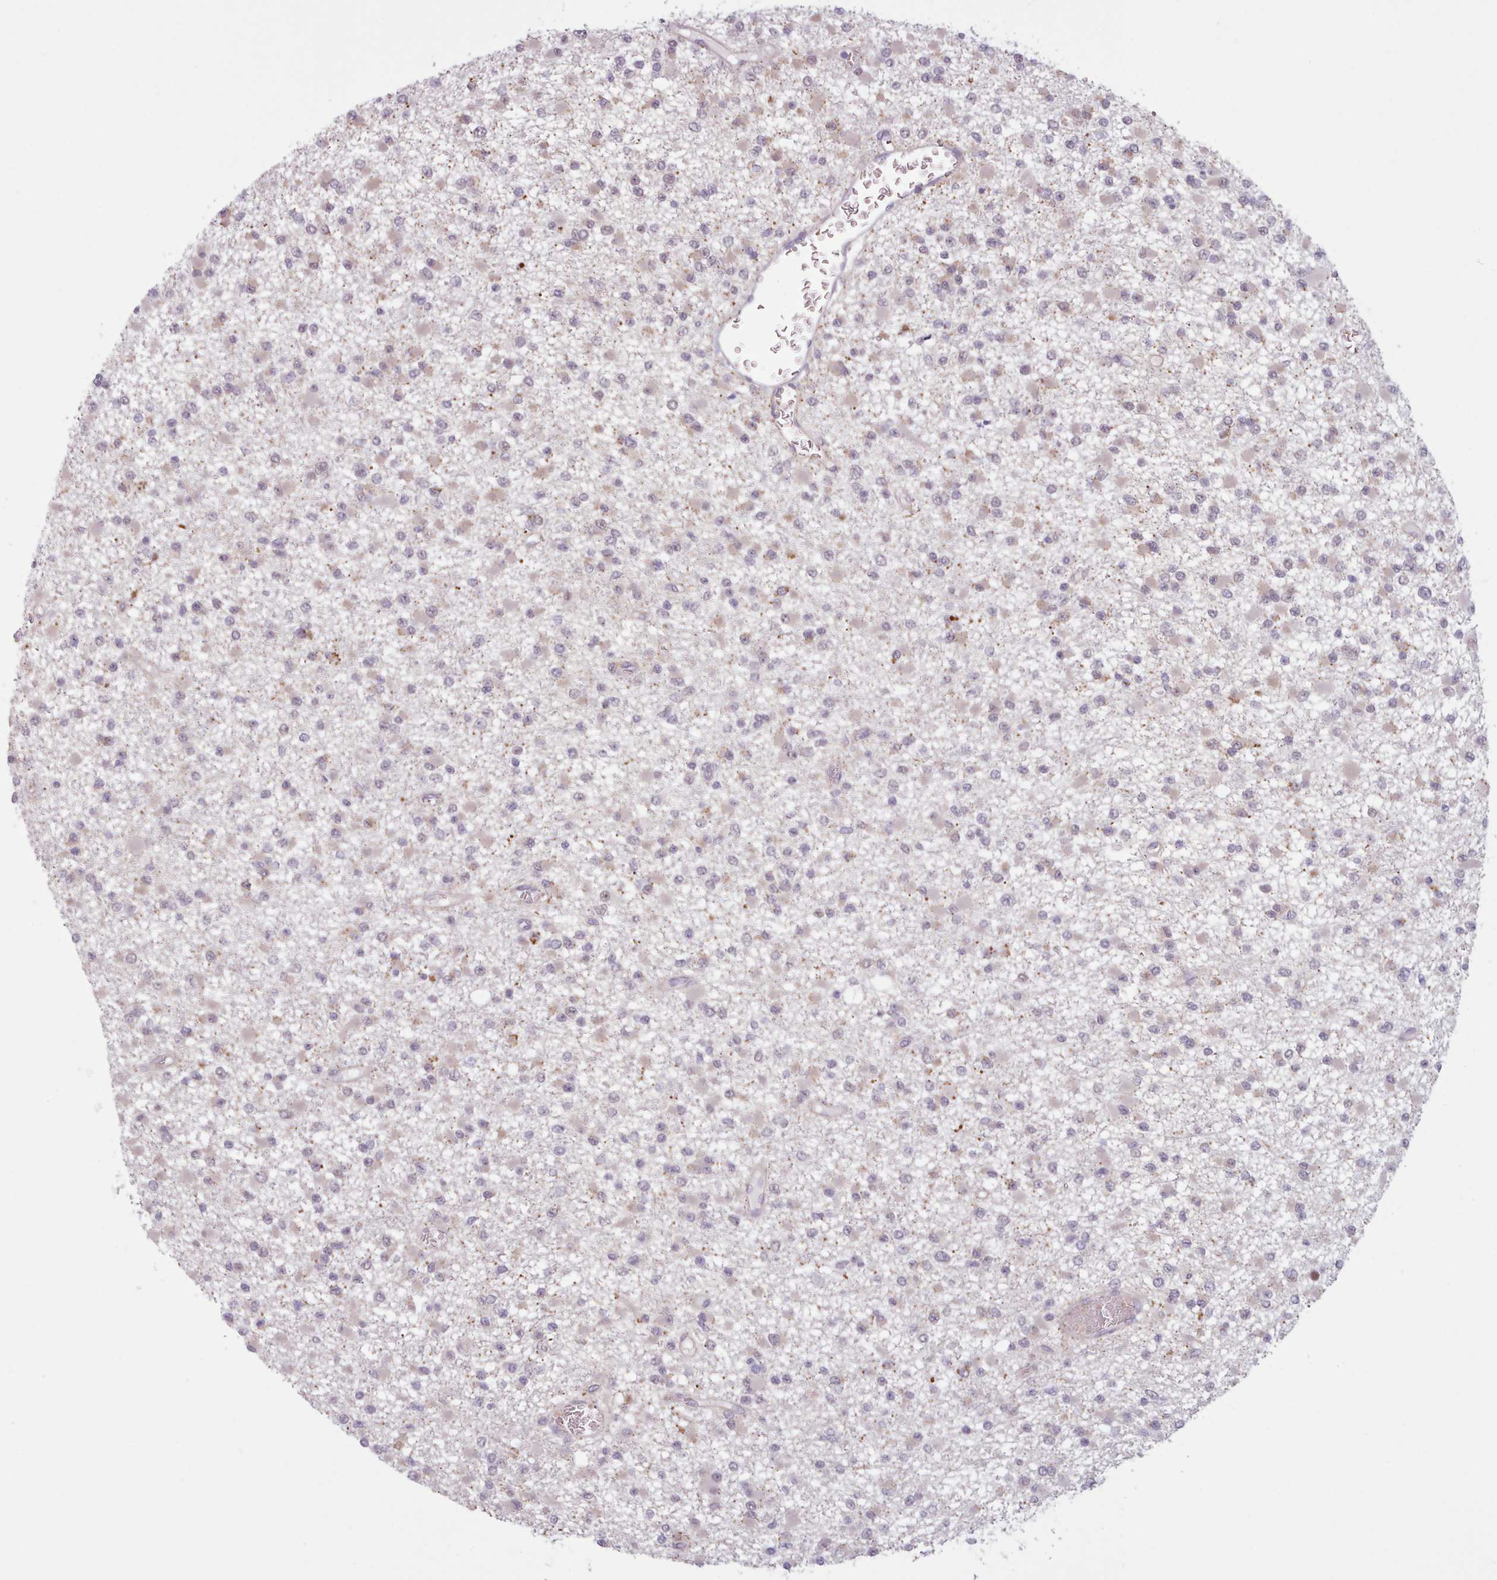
{"staining": {"intensity": "weak", "quantity": "25%-75%", "location": "cytoplasmic/membranous"}, "tissue": "glioma", "cell_type": "Tumor cells", "image_type": "cancer", "snomed": [{"axis": "morphology", "description": "Glioma, malignant, Low grade"}, {"axis": "topography", "description": "Brain"}], "caption": "Protein staining demonstrates weak cytoplasmic/membranous staining in about 25%-75% of tumor cells in malignant glioma (low-grade). (DAB IHC, brown staining for protein, blue staining for nuclei).", "gene": "KBTBD7", "patient": {"sex": "female", "age": 22}}